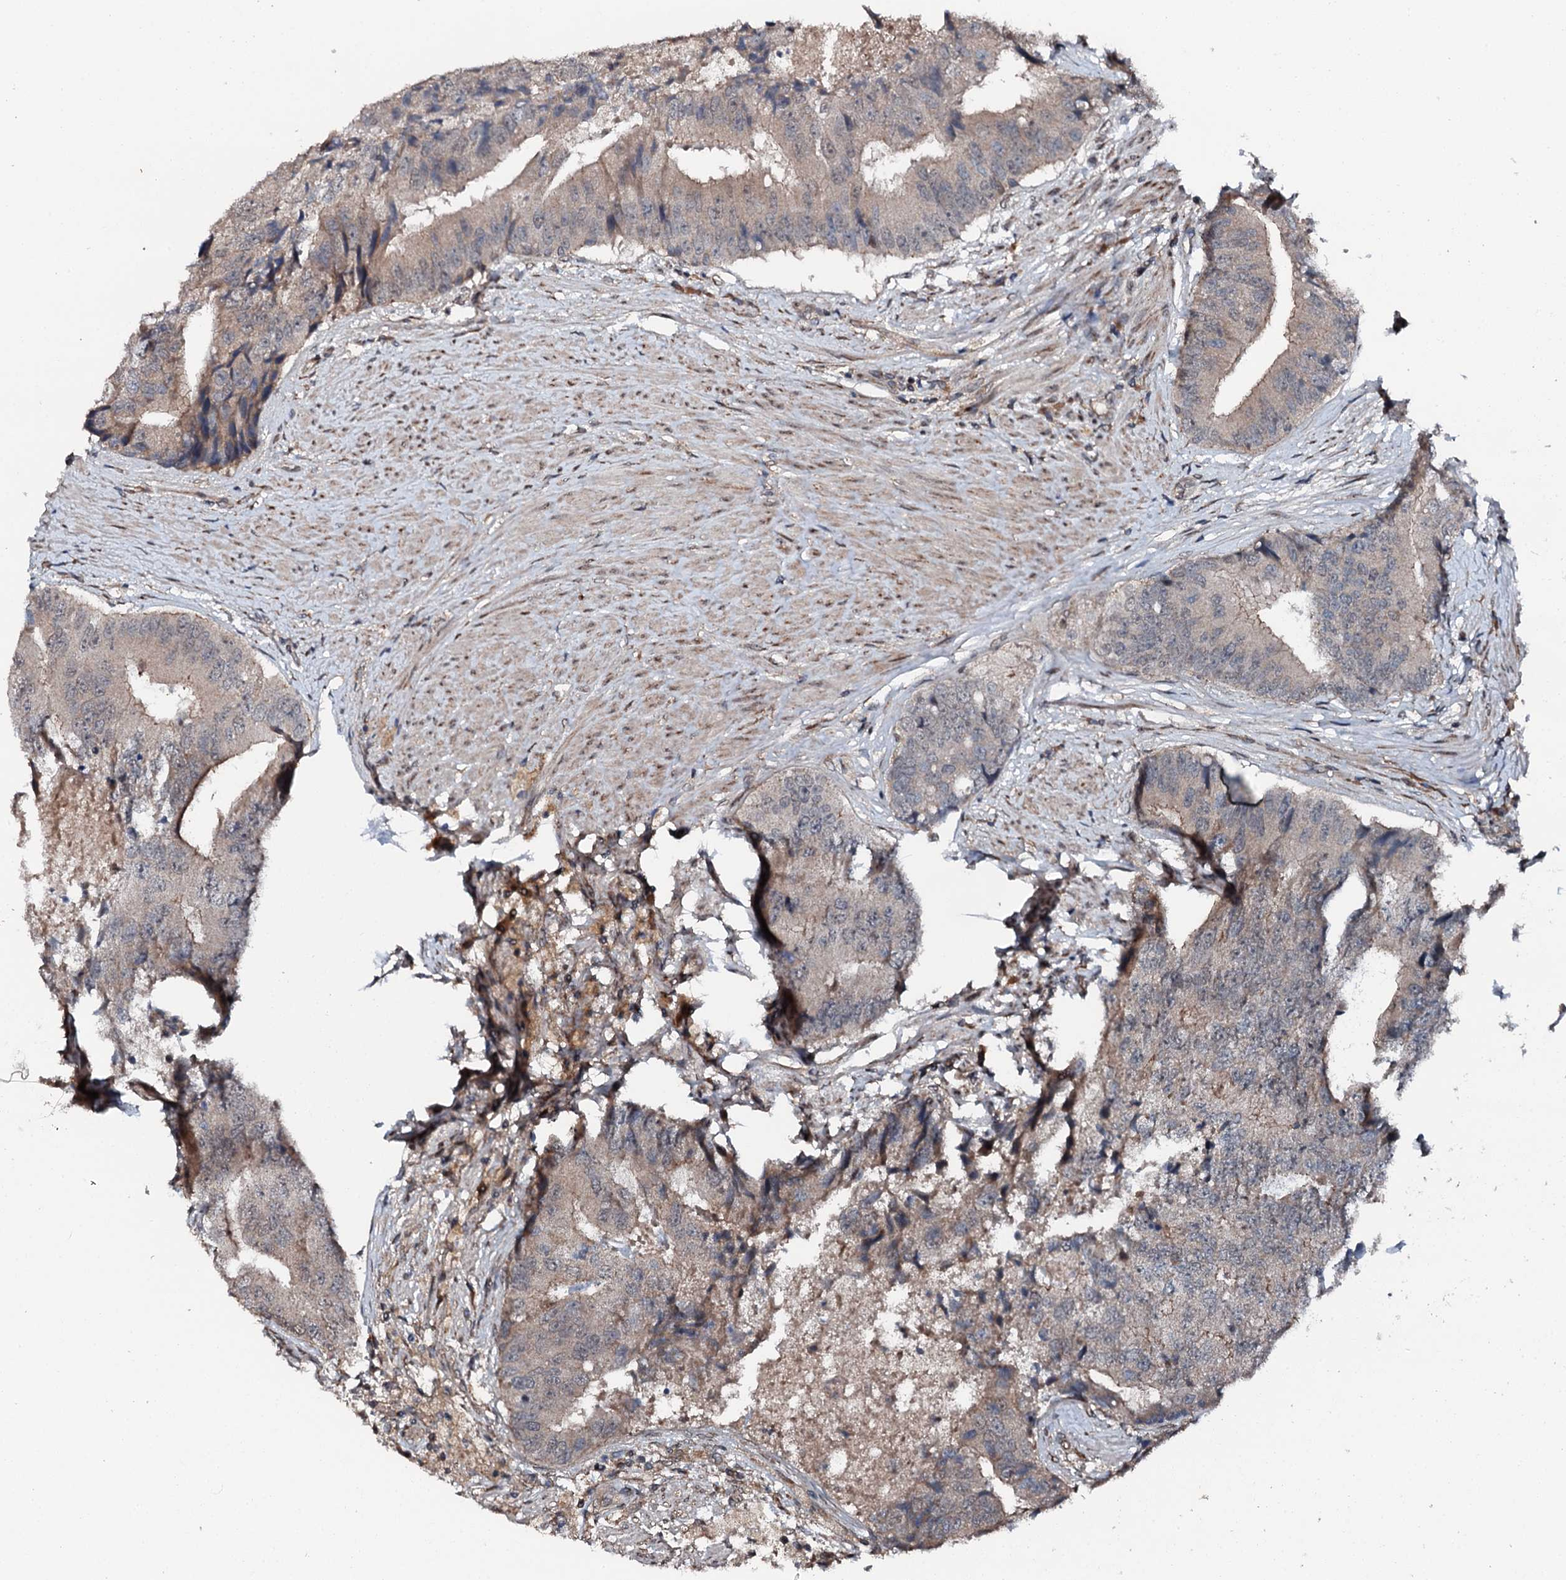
{"staining": {"intensity": "weak", "quantity": "<25%", "location": "cytoplasmic/membranous"}, "tissue": "prostate cancer", "cell_type": "Tumor cells", "image_type": "cancer", "snomed": [{"axis": "morphology", "description": "Adenocarcinoma, High grade"}, {"axis": "topography", "description": "Prostate"}], "caption": "High-grade adenocarcinoma (prostate) stained for a protein using immunohistochemistry (IHC) exhibits no staining tumor cells.", "gene": "FLYWCH1", "patient": {"sex": "male", "age": 70}}